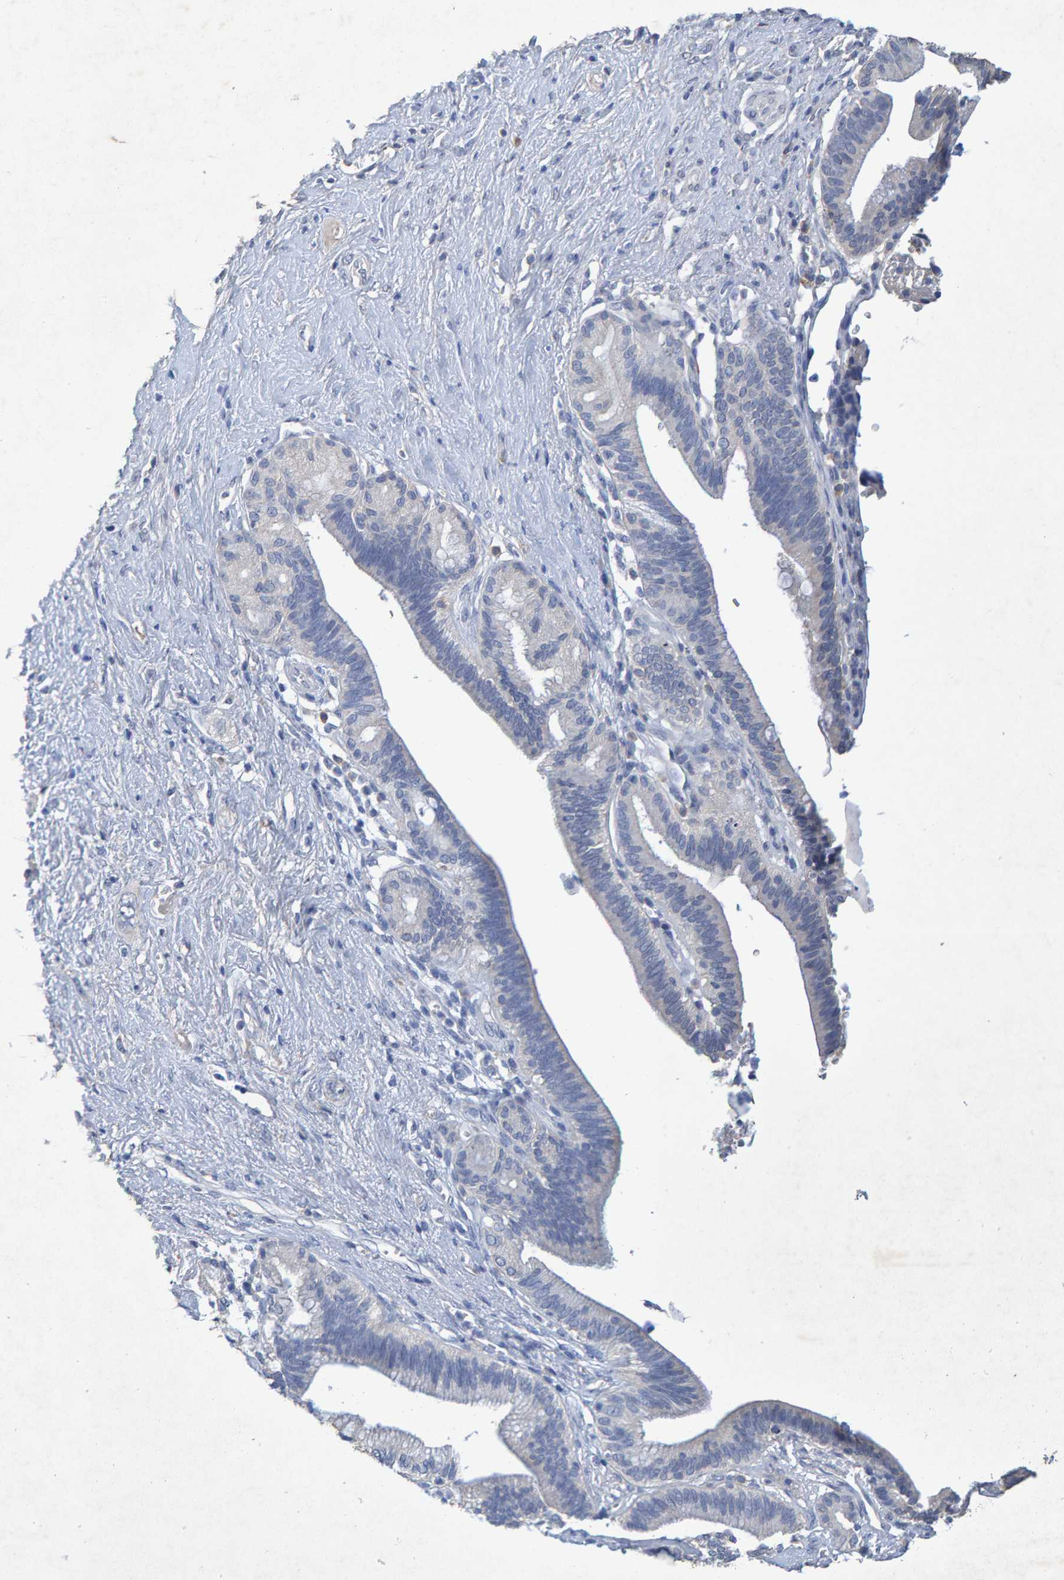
{"staining": {"intensity": "negative", "quantity": "none", "location": "none"}, "tissue": "pancreatic cancer", "cell_type": "Tumor cells", "image_type": "cancer", "snomed": [{"axis": "morphology", "description": "Adenocarcinoma, NOS"}, {"axis": "topography", "description": "Pancreas"}], "caption": "An image of human pancreatic cancer is negative for staining in tumor cells. Nuclei are stained in blue.", "gene": "CTH", "patient": {"sex": "male", "age": 59}}